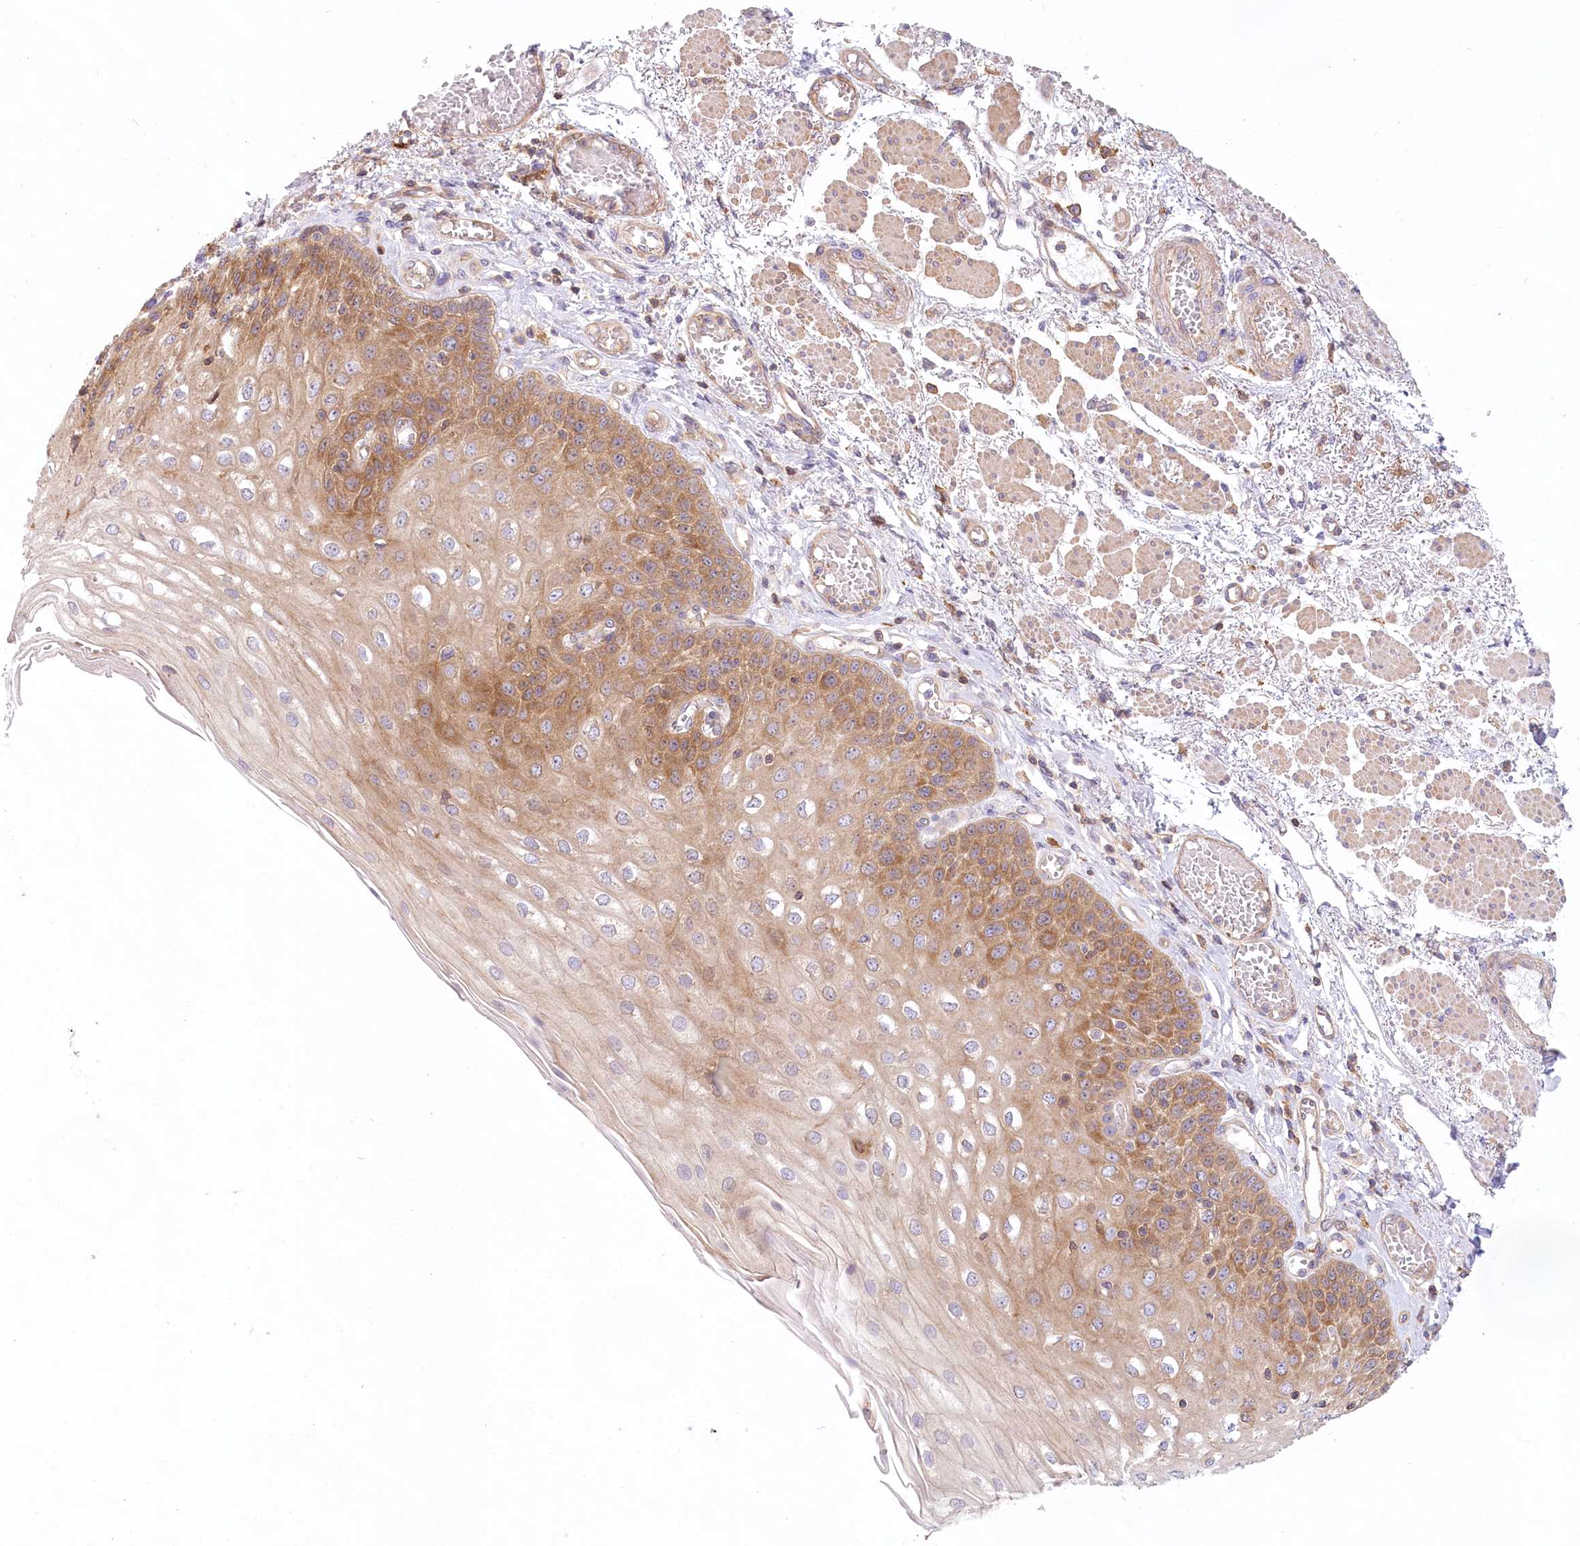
{"staining": {"intensity": "strong", "quantity": ">75%", "location": "cytoplasmic/membranous"}, "tissue": "esophagus", "cell_type": "Squamous epithelial cells", "image_type": "normal", "snomed": [{"axis": "morphology", "description": "Normal tissue, NOS"}, {"axis": "topography", "description": "Esophagus"}], "caption": "Benign esophagus was stained to show a protein in brown. There is high levels of strong cytoplasmic/membranous expression in approximately >75% of squamous epithelial cells. The staining is performed using DAB brown chromogen to label protein expression. The nuclei are counter-stained blue using hematoxylin.", "gene": "UMPS", "patient": {"sex": "male", "age": 81}}